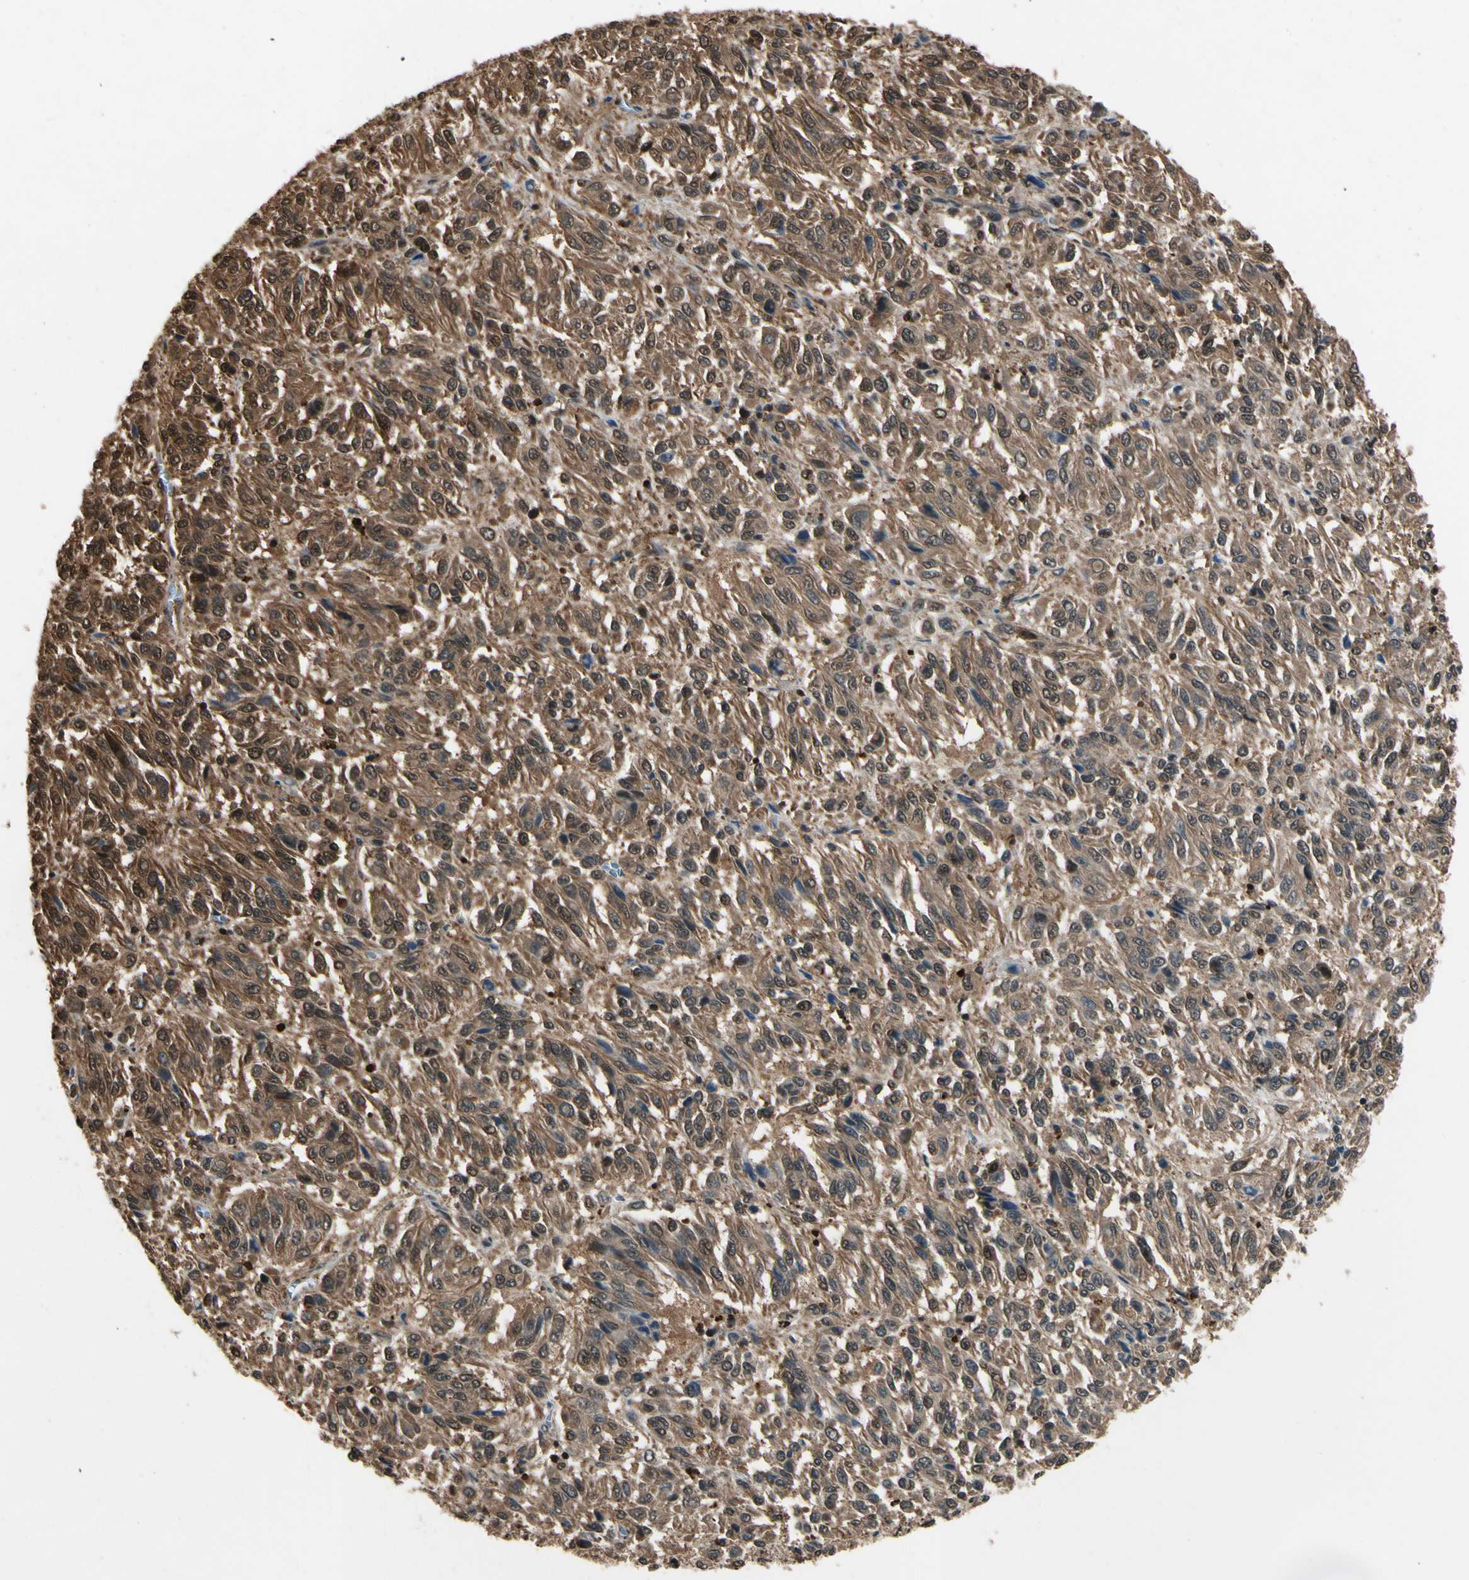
{"staining": {"intensity": "moderate", "quantity": ">75%", "location": "cytoplasmic/membranous,nuclear"}, "tissue": "melanoma", "cell_type": "Tumor cells", "image_type": "cancer", "snomed": [{"axis": "morphology", "description": "Malignant melanoma, Metastatic site"}, {"axis": "topography", "description": "Lung"}], "caption": "Malignant melanoma (metastatic site) tissue shows moderate cytoplasmic/membranous and nuclear expression in about >75% of tumor cells, visualized by immunohistochemistry.", "gene": "YWHAQ", "patient": {"sex": "male", "age": 64}}